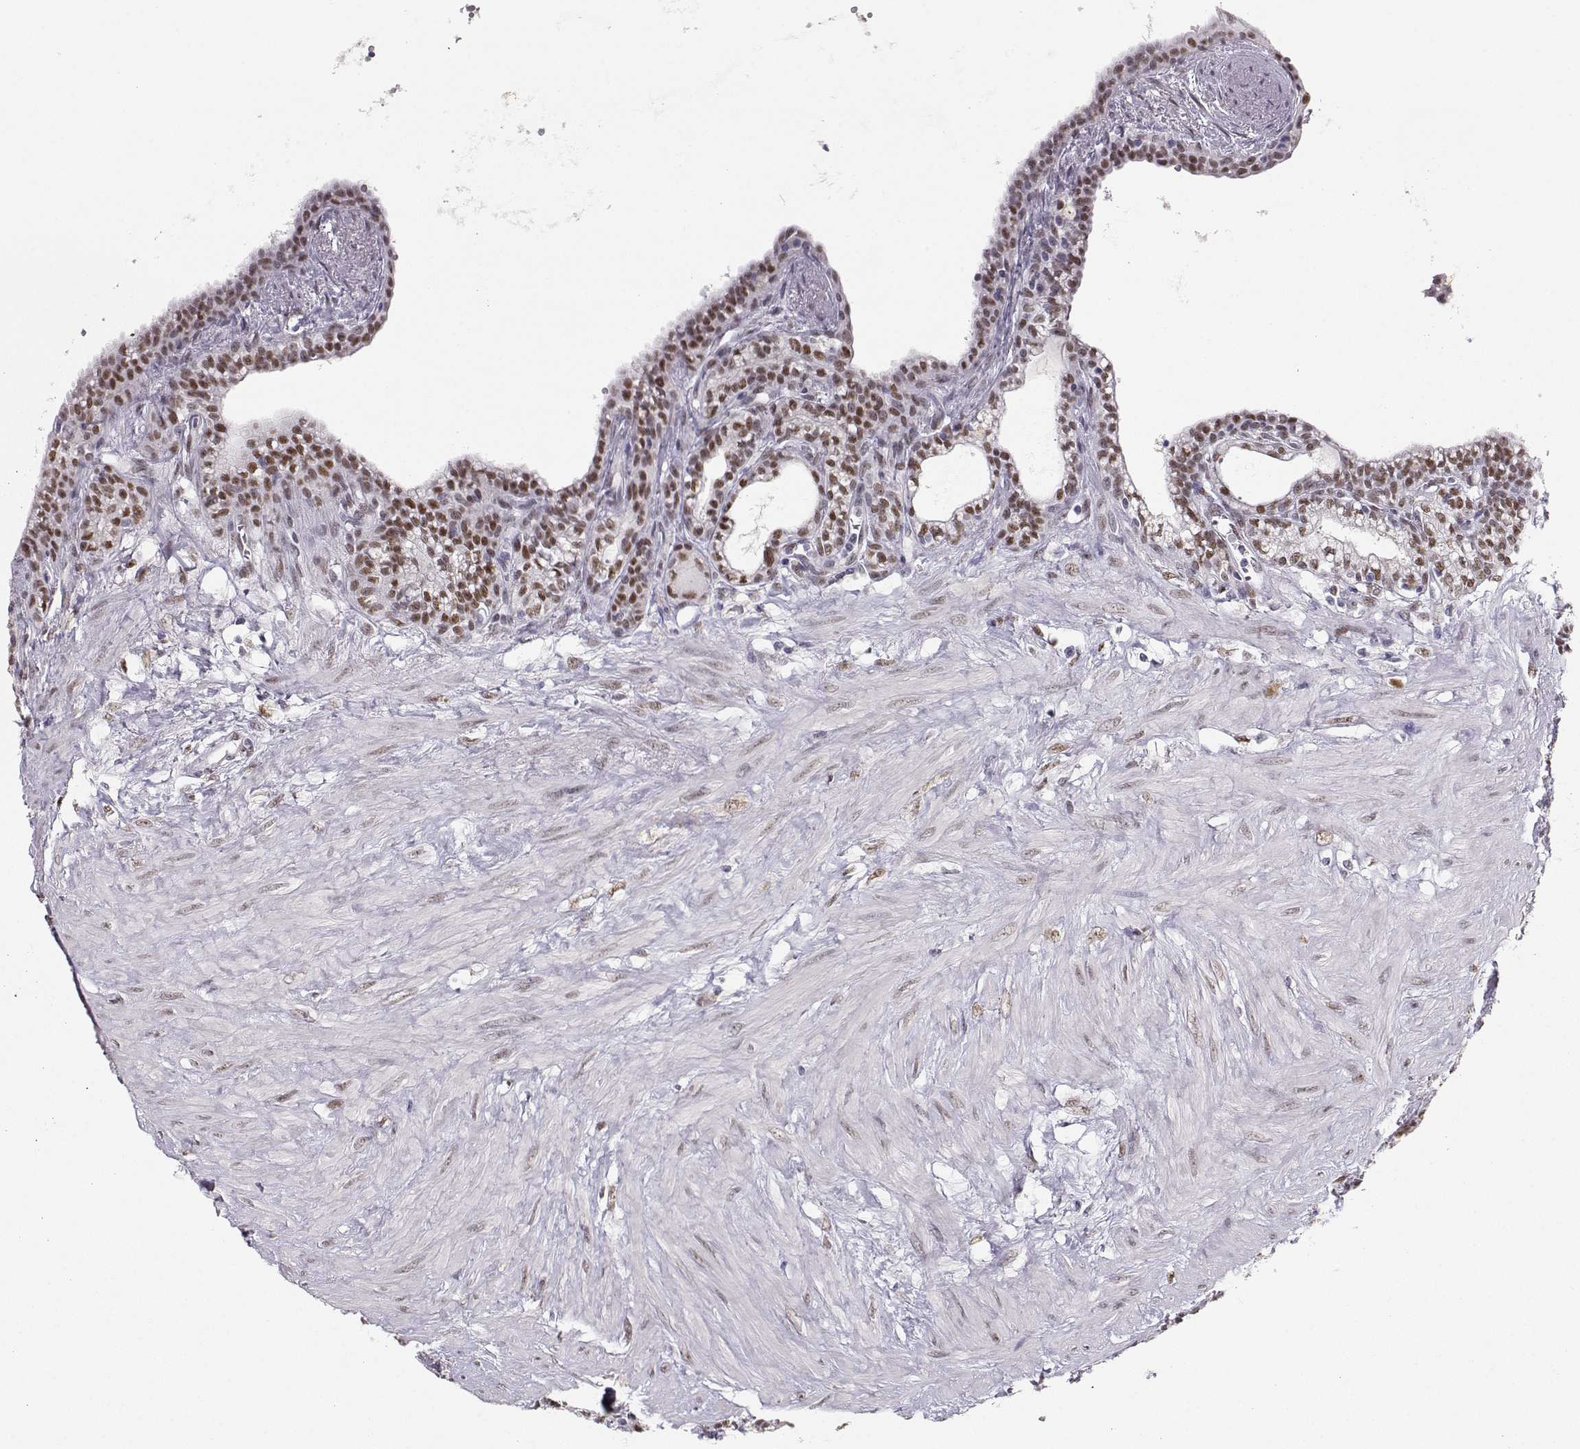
{"staining": {"intensity": "moderate", "quantity": ">75%", "location": "nuclear"}, "tissue": "seminal vesicle", "cell_type": "Glandular cells", "image_type": "normal", "snomed": [{"axis": "morphology", "description": "Normal tissue, NOS"}, {"axis": "morphology", "description": "Urothelial carcinoma, NOS"}, {"axis": "topography", "description": "Urinary bladder"}, {"axis": "topography", "description": "Seminal veicle"}], "caption": "This image demonstrates immunohistochemistry (IHC) staining of normal seminal vesicle, with medium moderate nuclear staining in about >75% of glandular cells.", "gene": "POLI", "patient": {"sex": "male", "age": 76}}